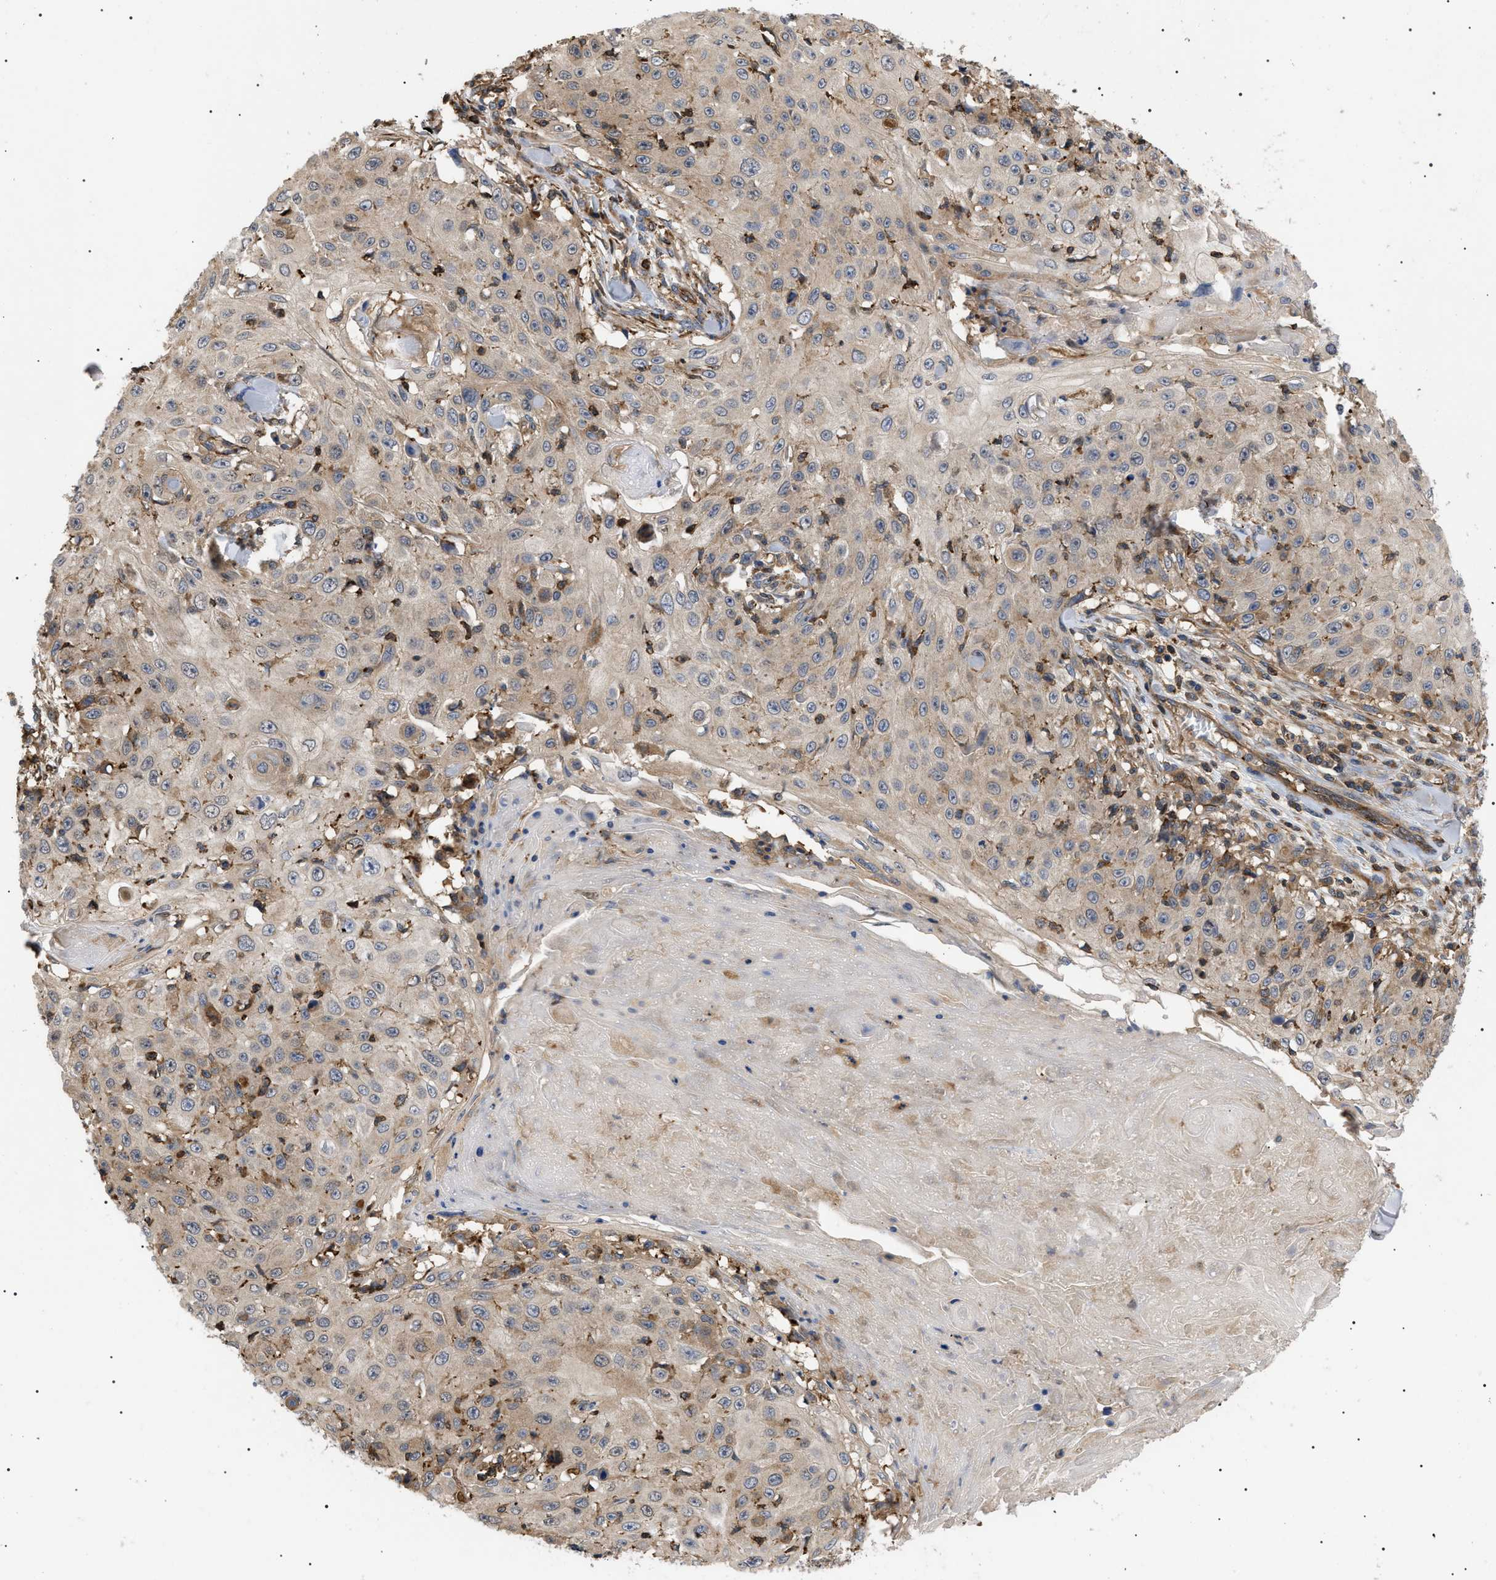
{"staining": {"intensity": "weak", "quantity": "25%-75%", "location": "cytoplasmic/membranous"}, "tissue": "skin cancer", "cell_type": "Tumor cells", "image_type": "cancer", "snomed": [{"axis": "morphology", "description": "Squamous cell carcinoma, NOS"}, {"axis": "topography", "description": "Skin"}], "caption": "Squamous cell carcinoma (skin) tissue displays weak cytoplasmic/membranous positivity in approximately 25%-75% of tumor cells", "gene": "TMTC4", "patient": {"sex": "male", "age": 86}}